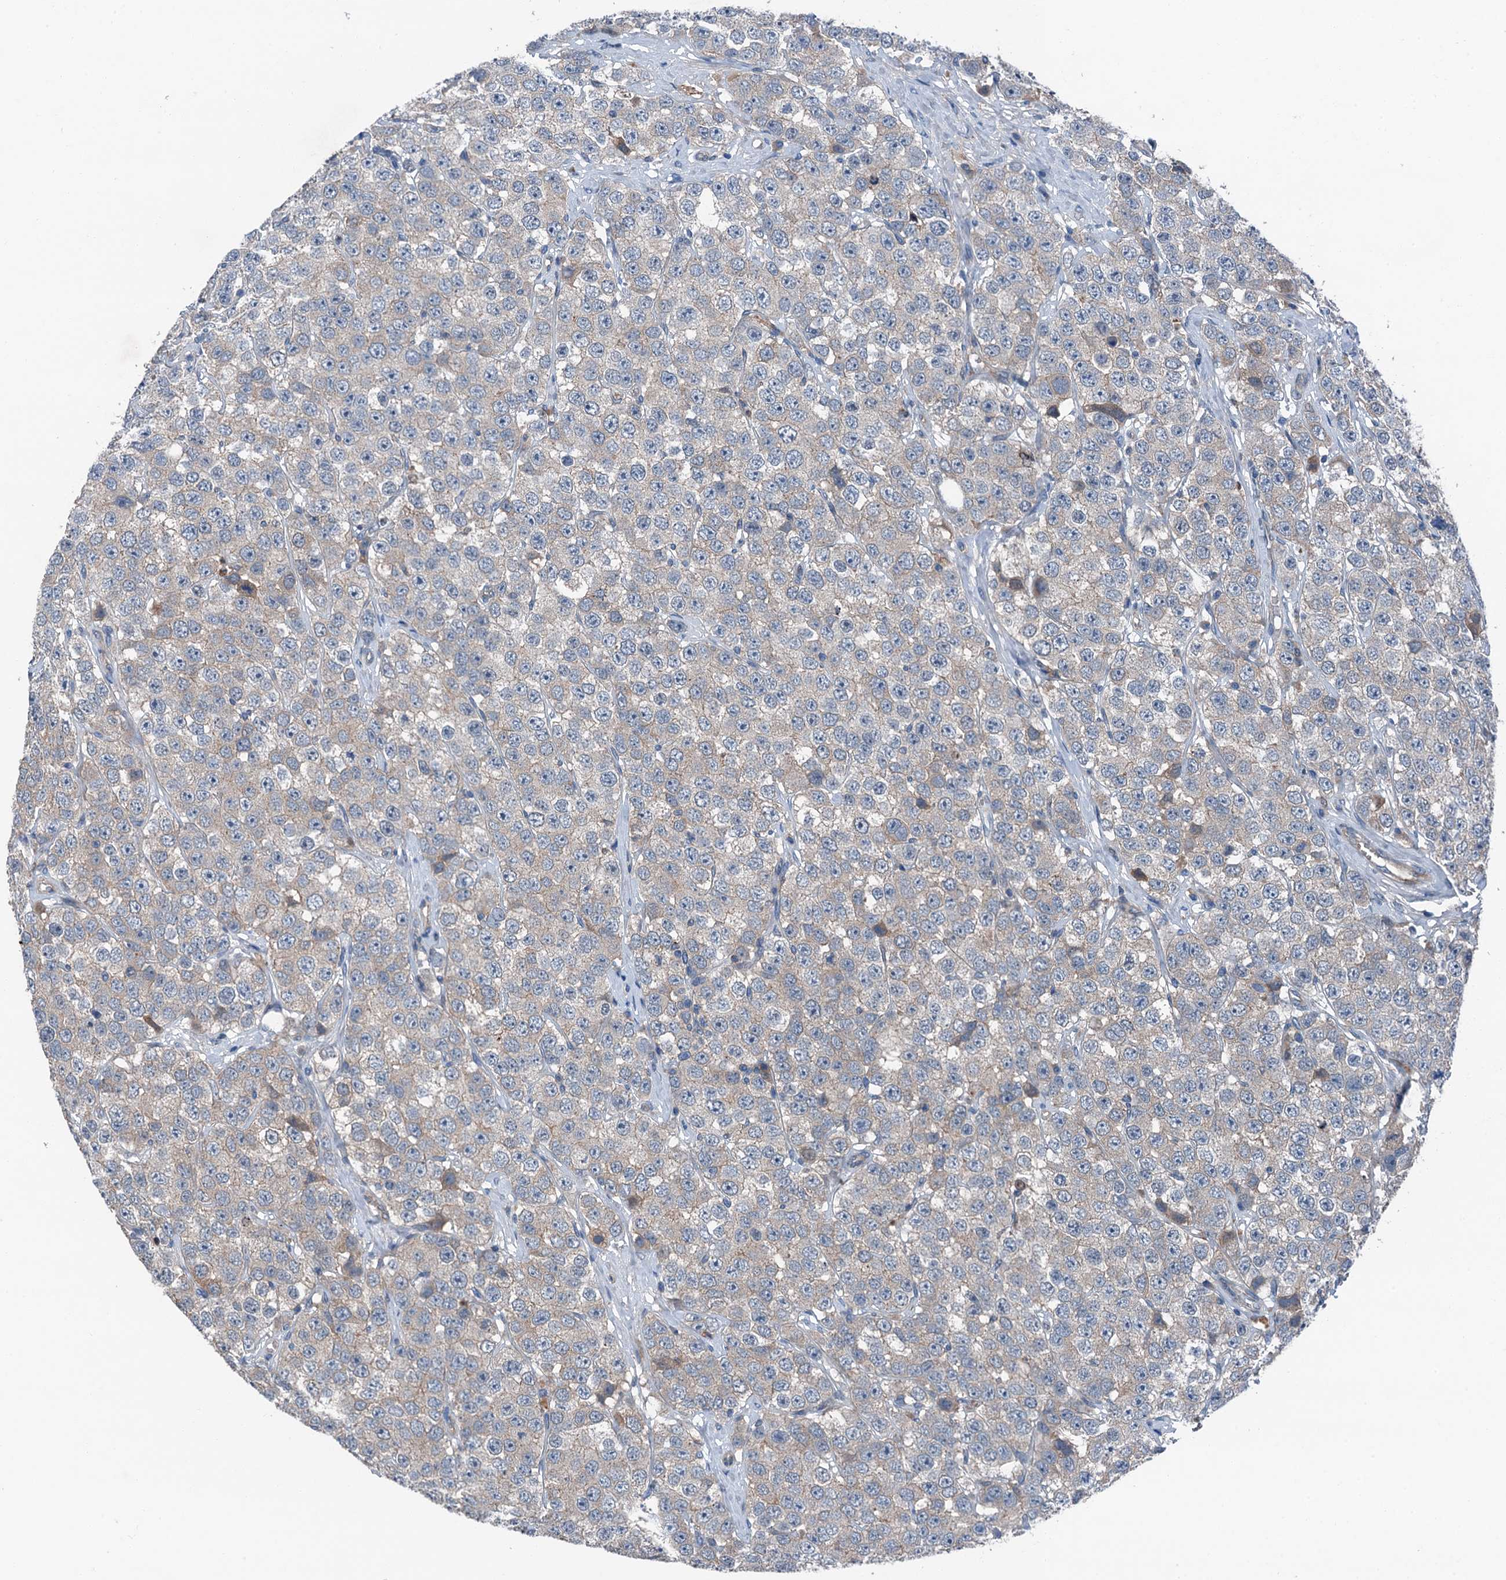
{"staining": {"intensity": "negative", "quantity": "none", "location": "none"}, "tissue": "testis cancer", "cell_type": "Tumor cells", "image_type": "cancer", "snomed": [{"axis": "morphology", "description": "Seminoma, NOS"}, {"axis": "topography", "description": "Testis"}], "caption": "Histopathology image shows no significant protein expression in tumor cells of testis seminoma.", "gene": "SLC2A10", "patient": {"sex": "male", "age": 28}}